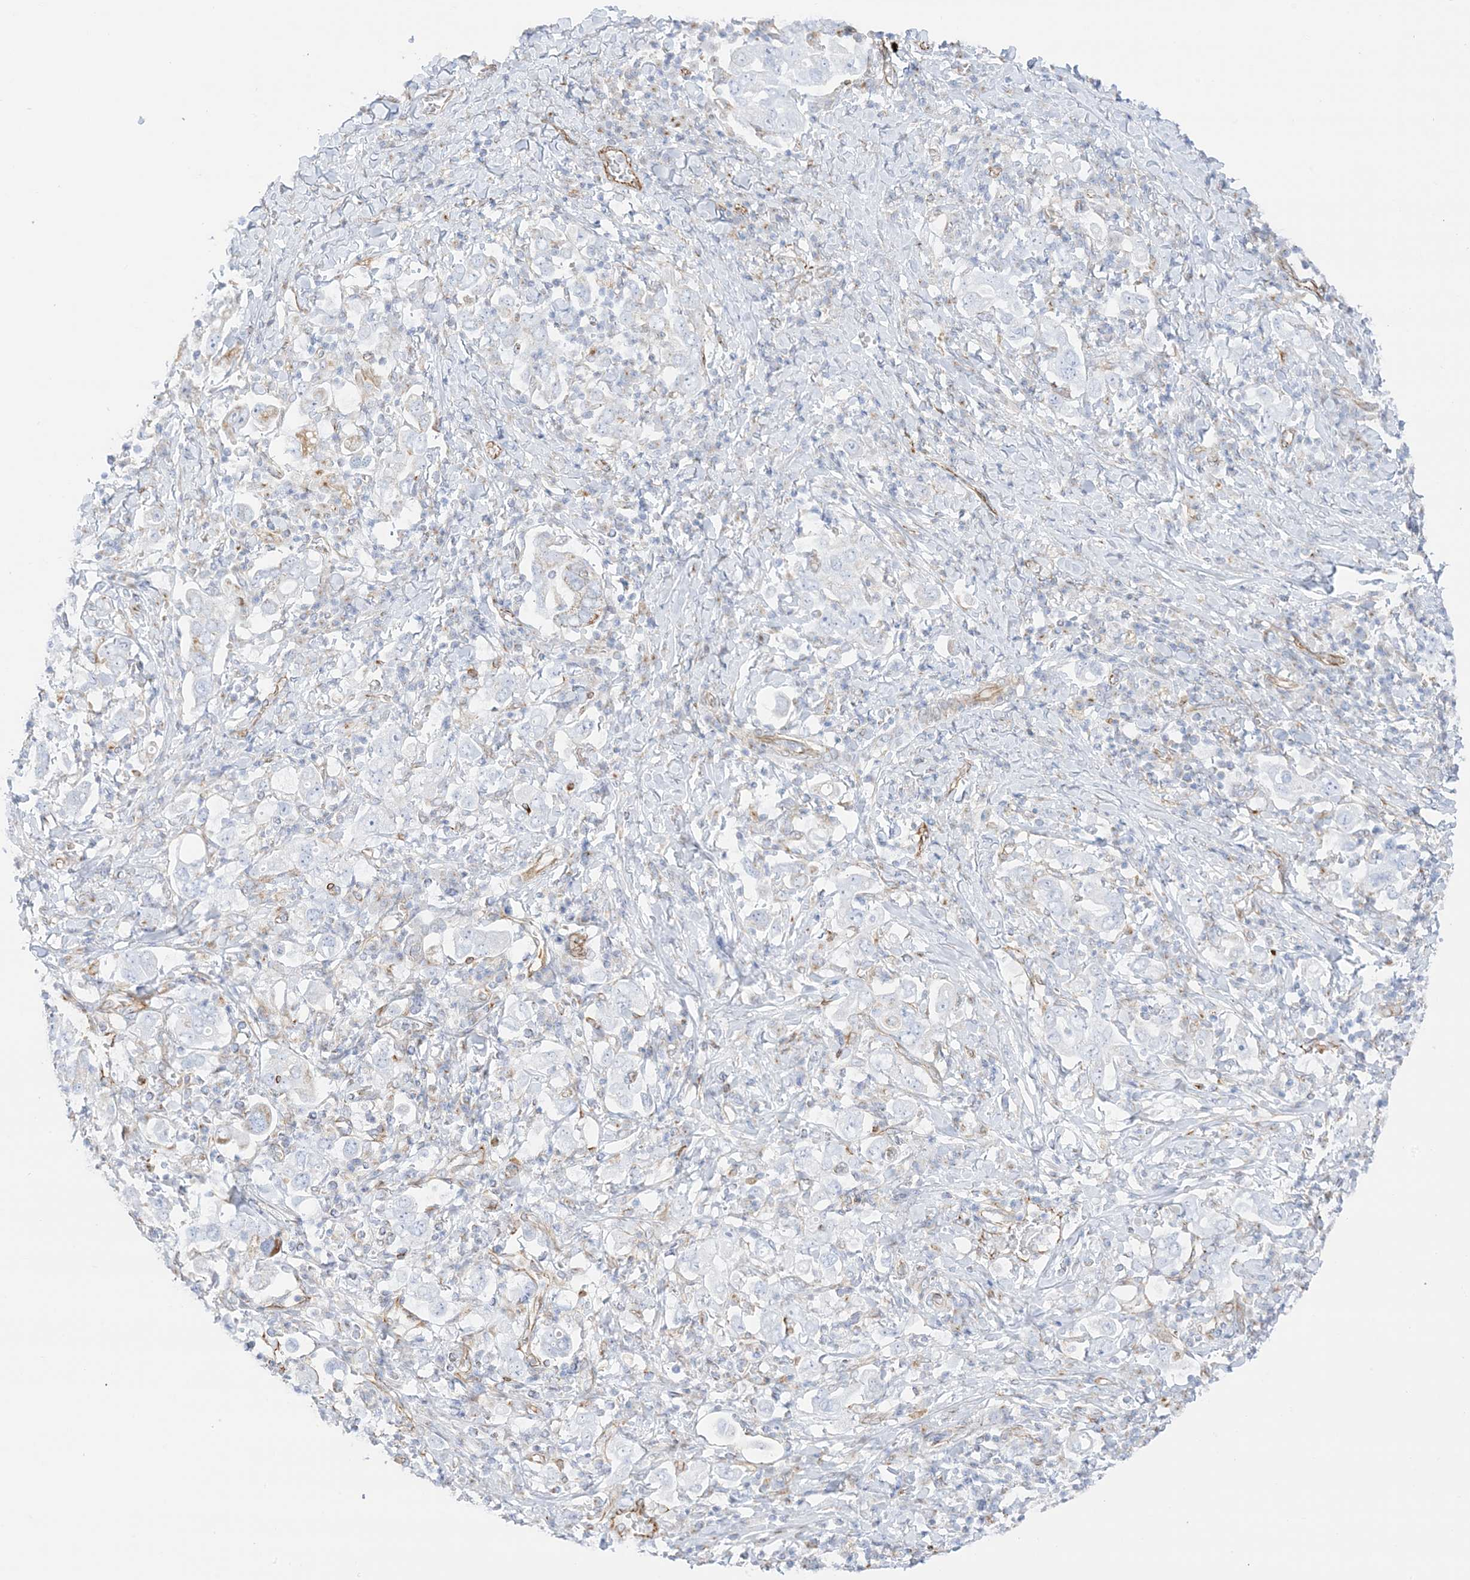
{"staining": {"intensity": "negative", "quantity": "none", "location": "none"}, "tissue": "stomach cancer", "cell_type": "Tumor cells", "image_type": "cancer", "snomed": [{"axis": "morphology", "description": "Adenocarcinoma, NOS"}, {"axis": "topography", "description": "Stomach, upper"}], "caption": "A high-resolution image shows immunohistochemistry (IHC) staining of stomach cancer, which exhibits no significant positivity in tumor cells.", "gene": "PID1", "patient": {"sex": "male", "age": 62}}